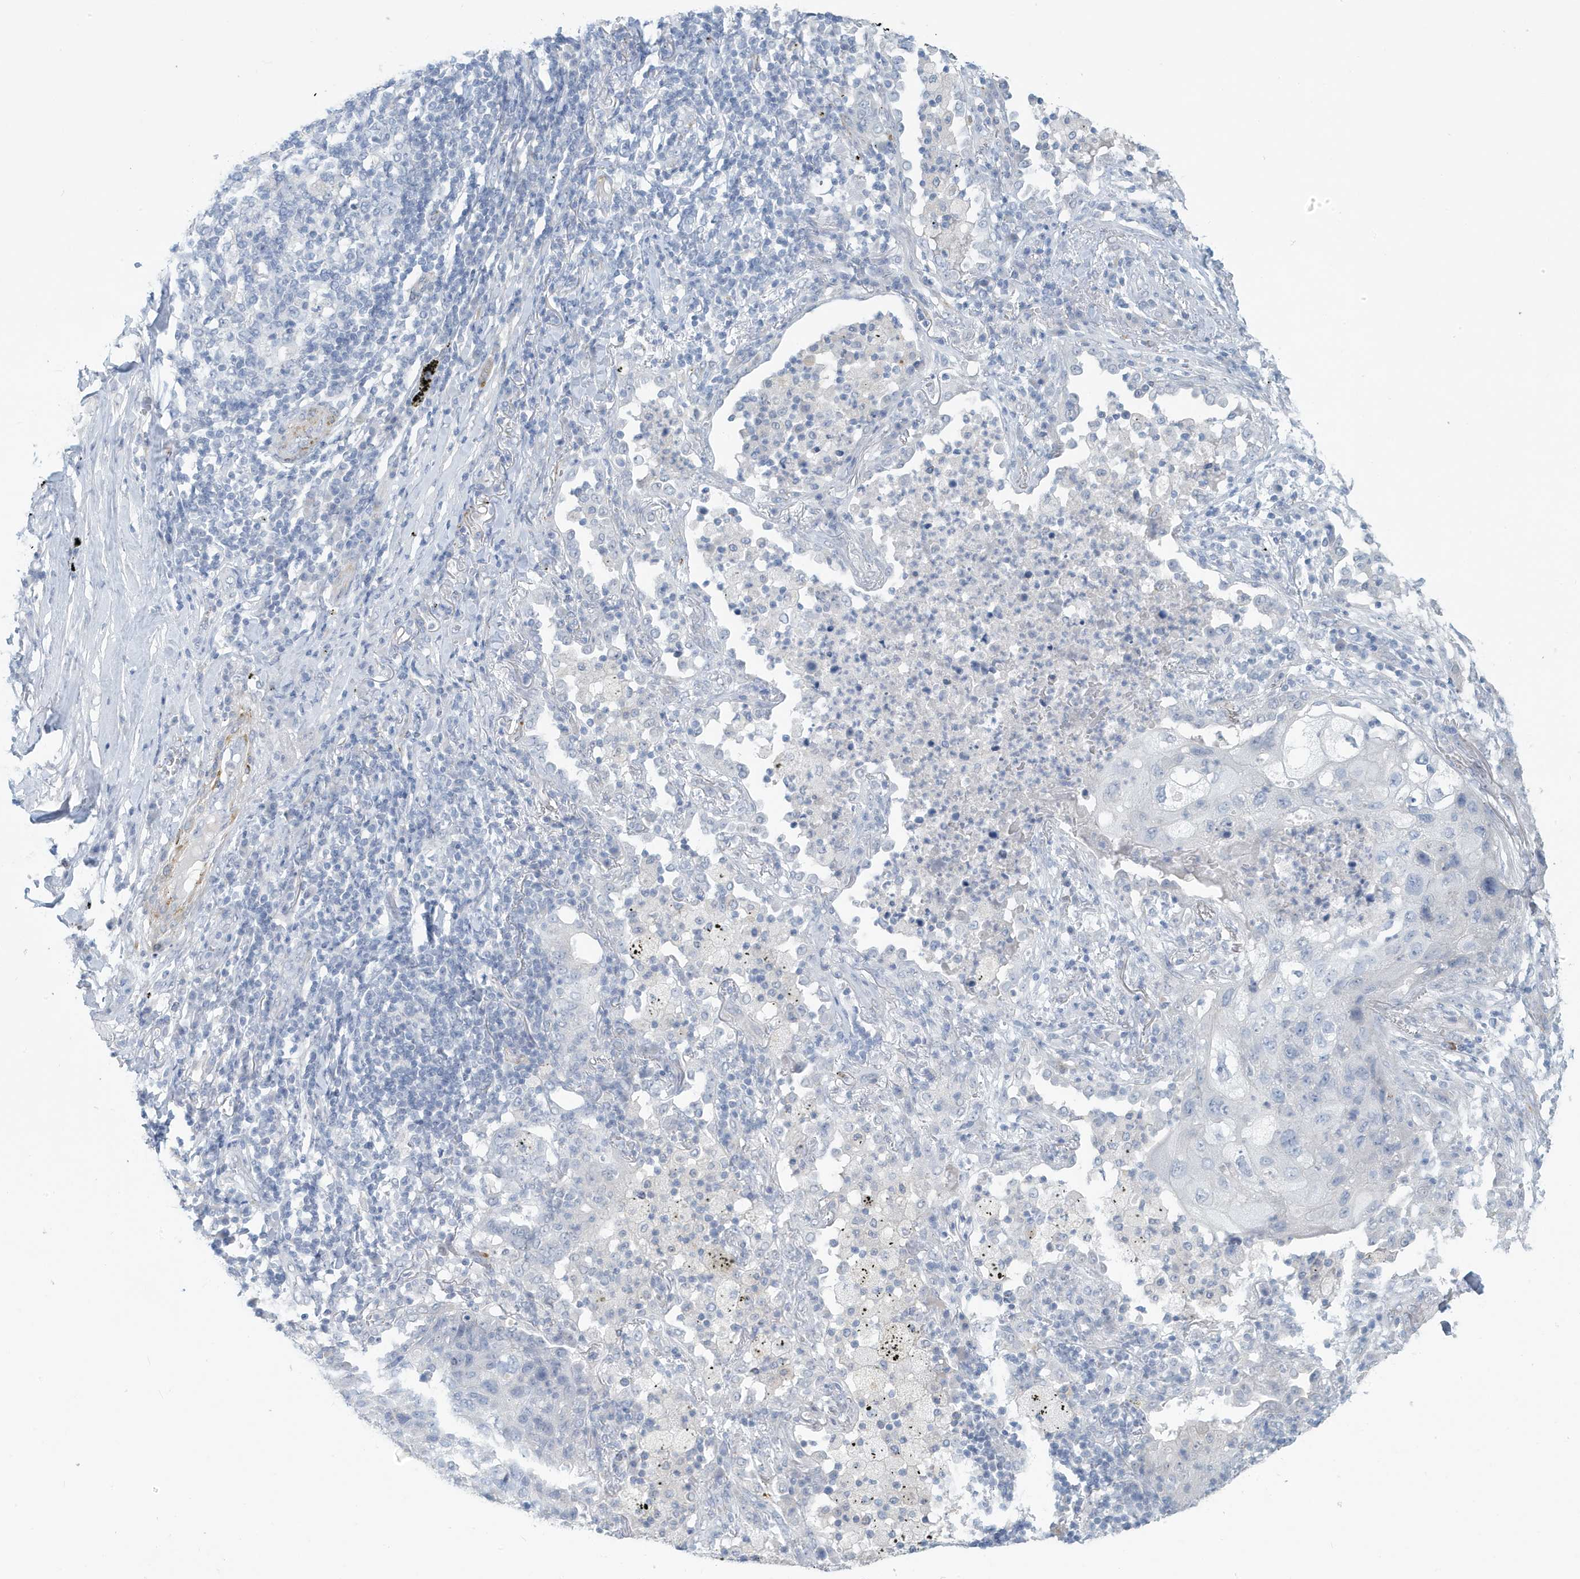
{"staining": {"intensity": "negative", "quantity": "none", "location": "none"}, "tissue": "lung cancer", "cell_type": "Tumor cells", "image_type": "cancer", "snomed": [{"axis": "morphology", "description": "Squamous cell carcinoma, NOS"}, {"axis": "topography", "description": "Lung"}], "caption": "Tumor cells show no significant positivity in lung squamous cell carcinoma. (DAB (3,3'-diaminobenzidine) immunohistochemistry with hematoxylin counter stain).", "gene": "PERM1", "patient": {"sex": "female", "age": 63}}